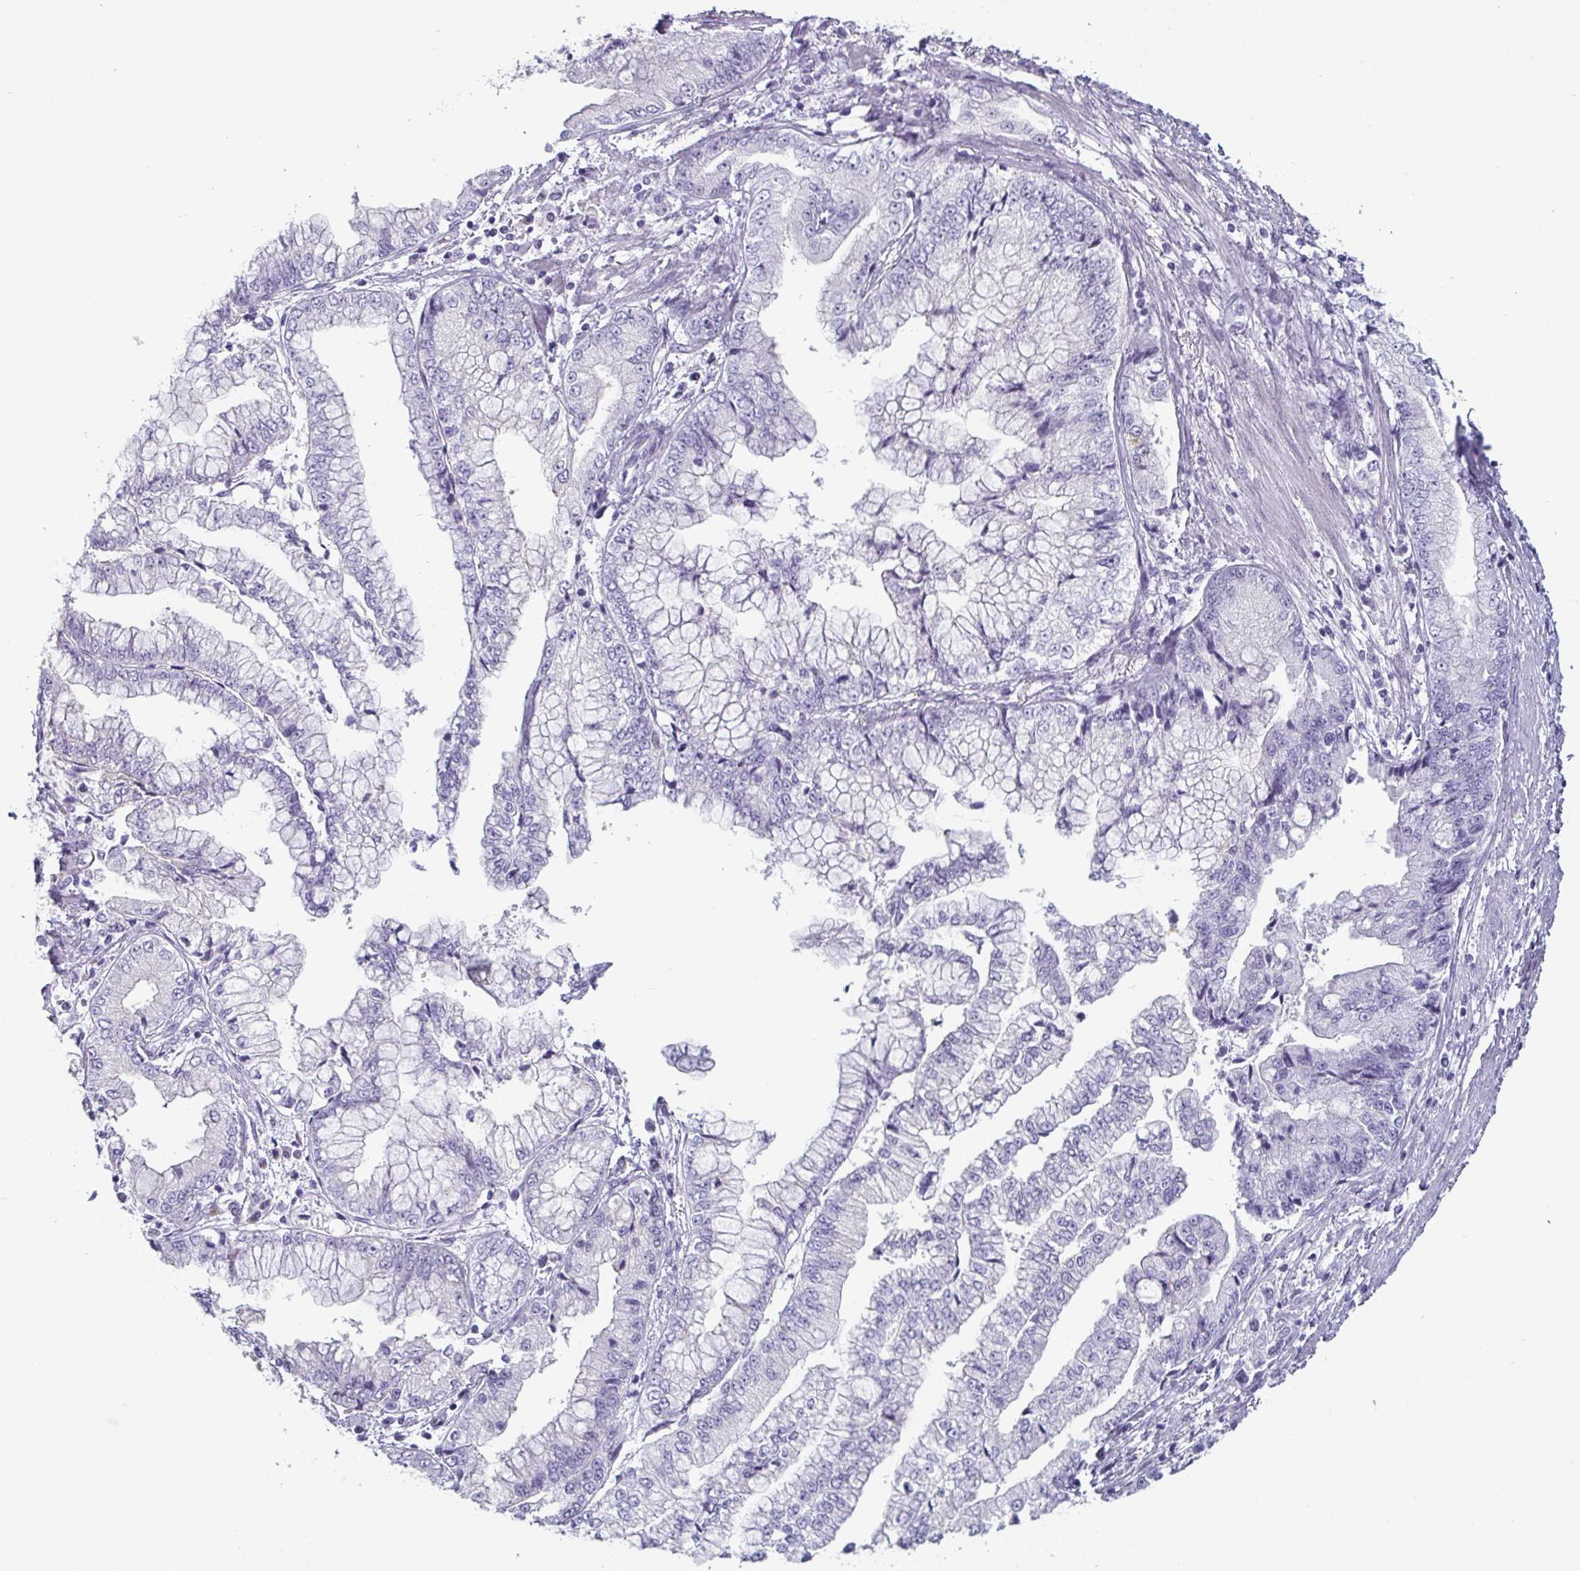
{"staining": {"intensity": "negative", "quantity": "none", "location": "none"}, "tissue": "stomach cancer", "cell_type": "Tumor cells", "image_type": "cancer", "snomed": [{"axis": "morphology", "description": "Adenocarcinoma, NOS"}, {"axis": "topography", "description": "Stomach, upper"}], "caption": "IHC photomicrograph of human stomach cancer (adenocarcinoma) stained for a protein (brown), which reveals no positivity in tumor cells.", "gene": "VSIG10L", "patient": {"sex": "female", "age": 74}}